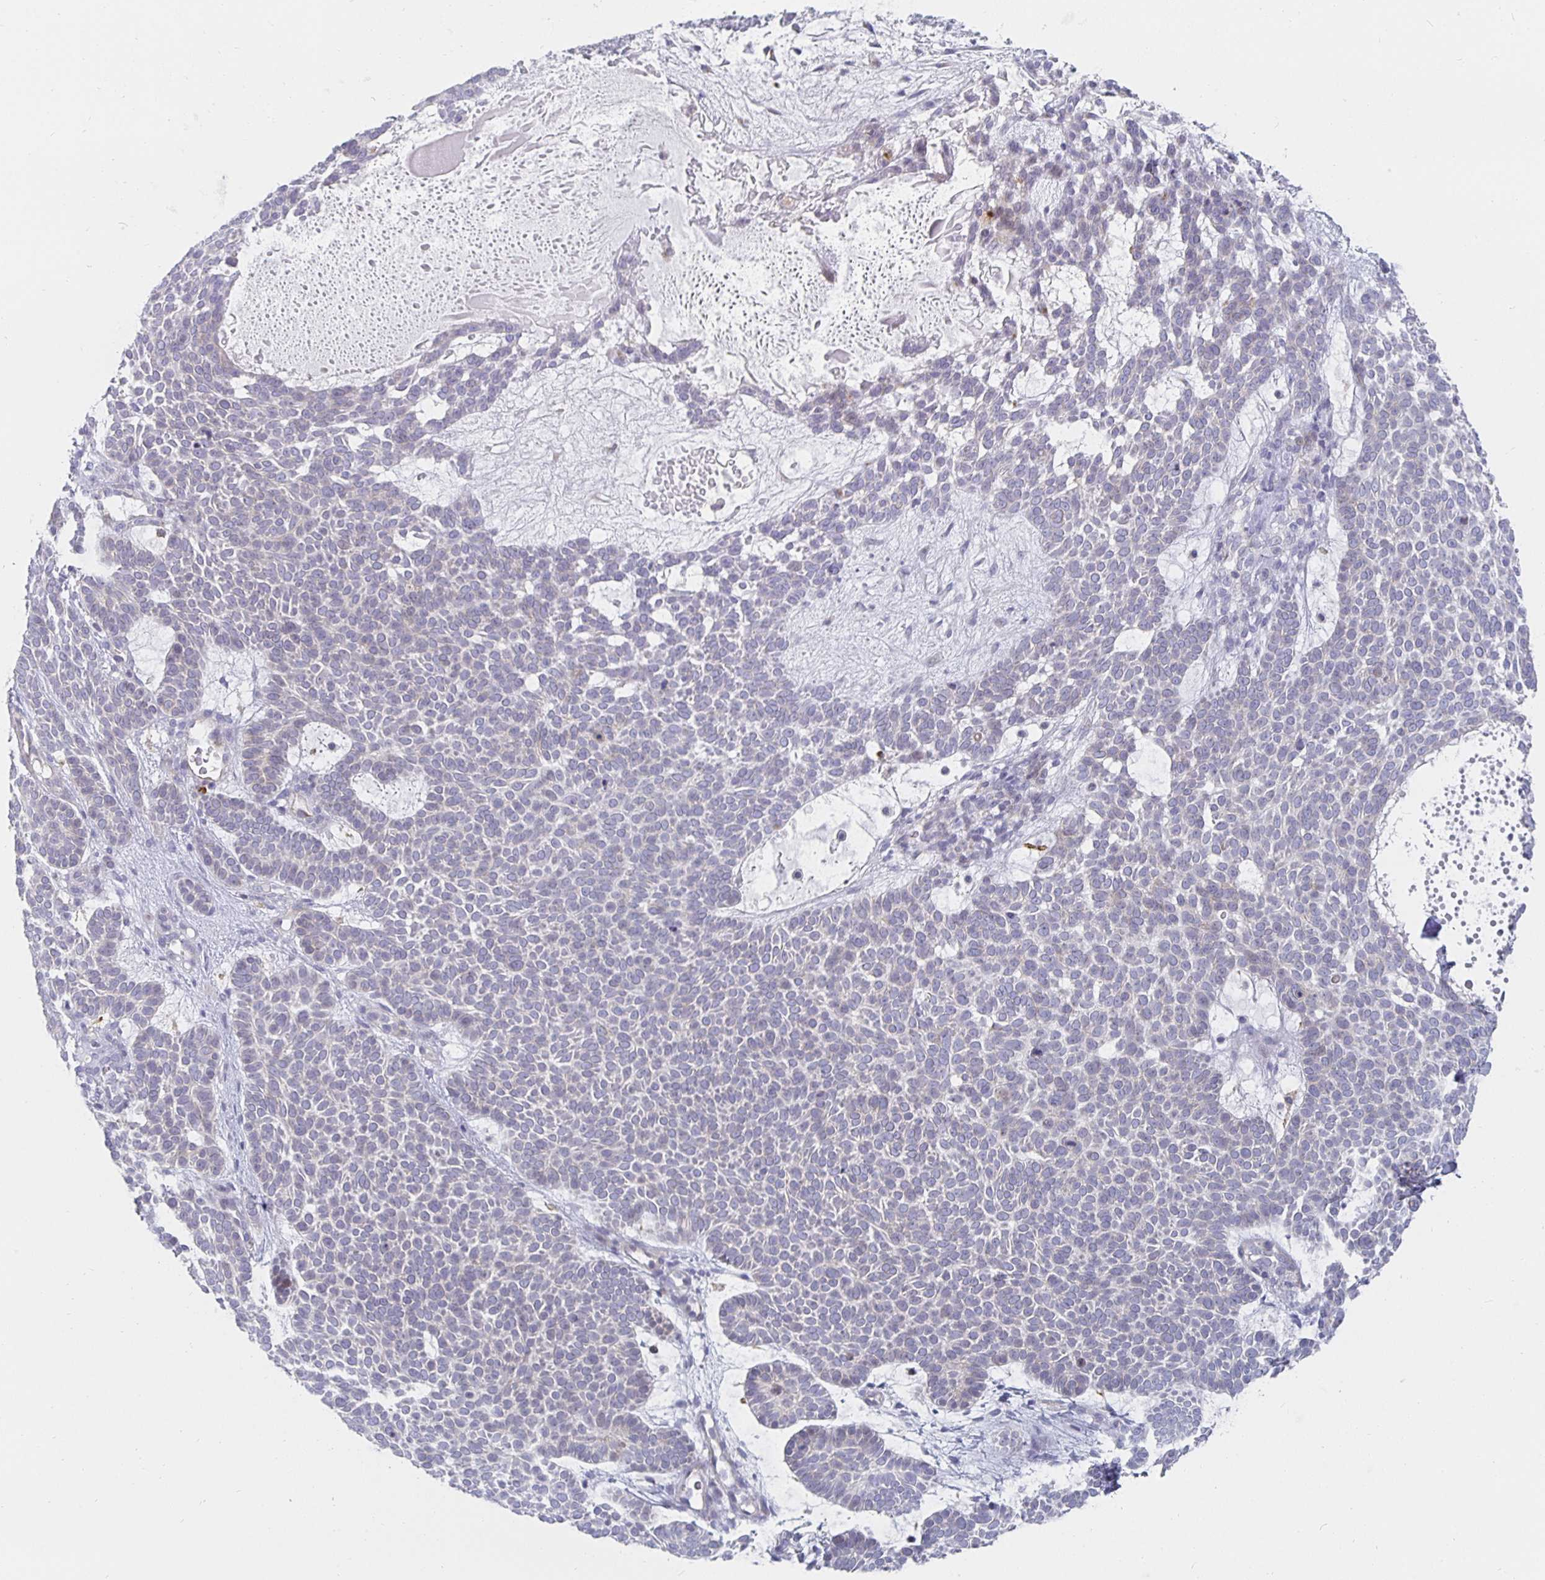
{"staining": {"intensity": "negative", "quantity": "none", "location": "none"}, "tissue": "skin cancer", "cell_type": "Tumor cells", "image_type": "cancer", "snomed": [{"axis": "morphology", "description": "Basal cell carcinoma"}, {"axis": "topography", "description": "Skin"}], "caption": "Protein analysis of basal cell carcinoma (skin) reveals no significant positivity in tumor cells. The staining is performed using DAB (3,3'-diaminobenzidine) brown chromogen with nuclei counter-stained in using hematoxylin.", "gene": "S100G", "patient": {"sex": "female", "age": 82}}